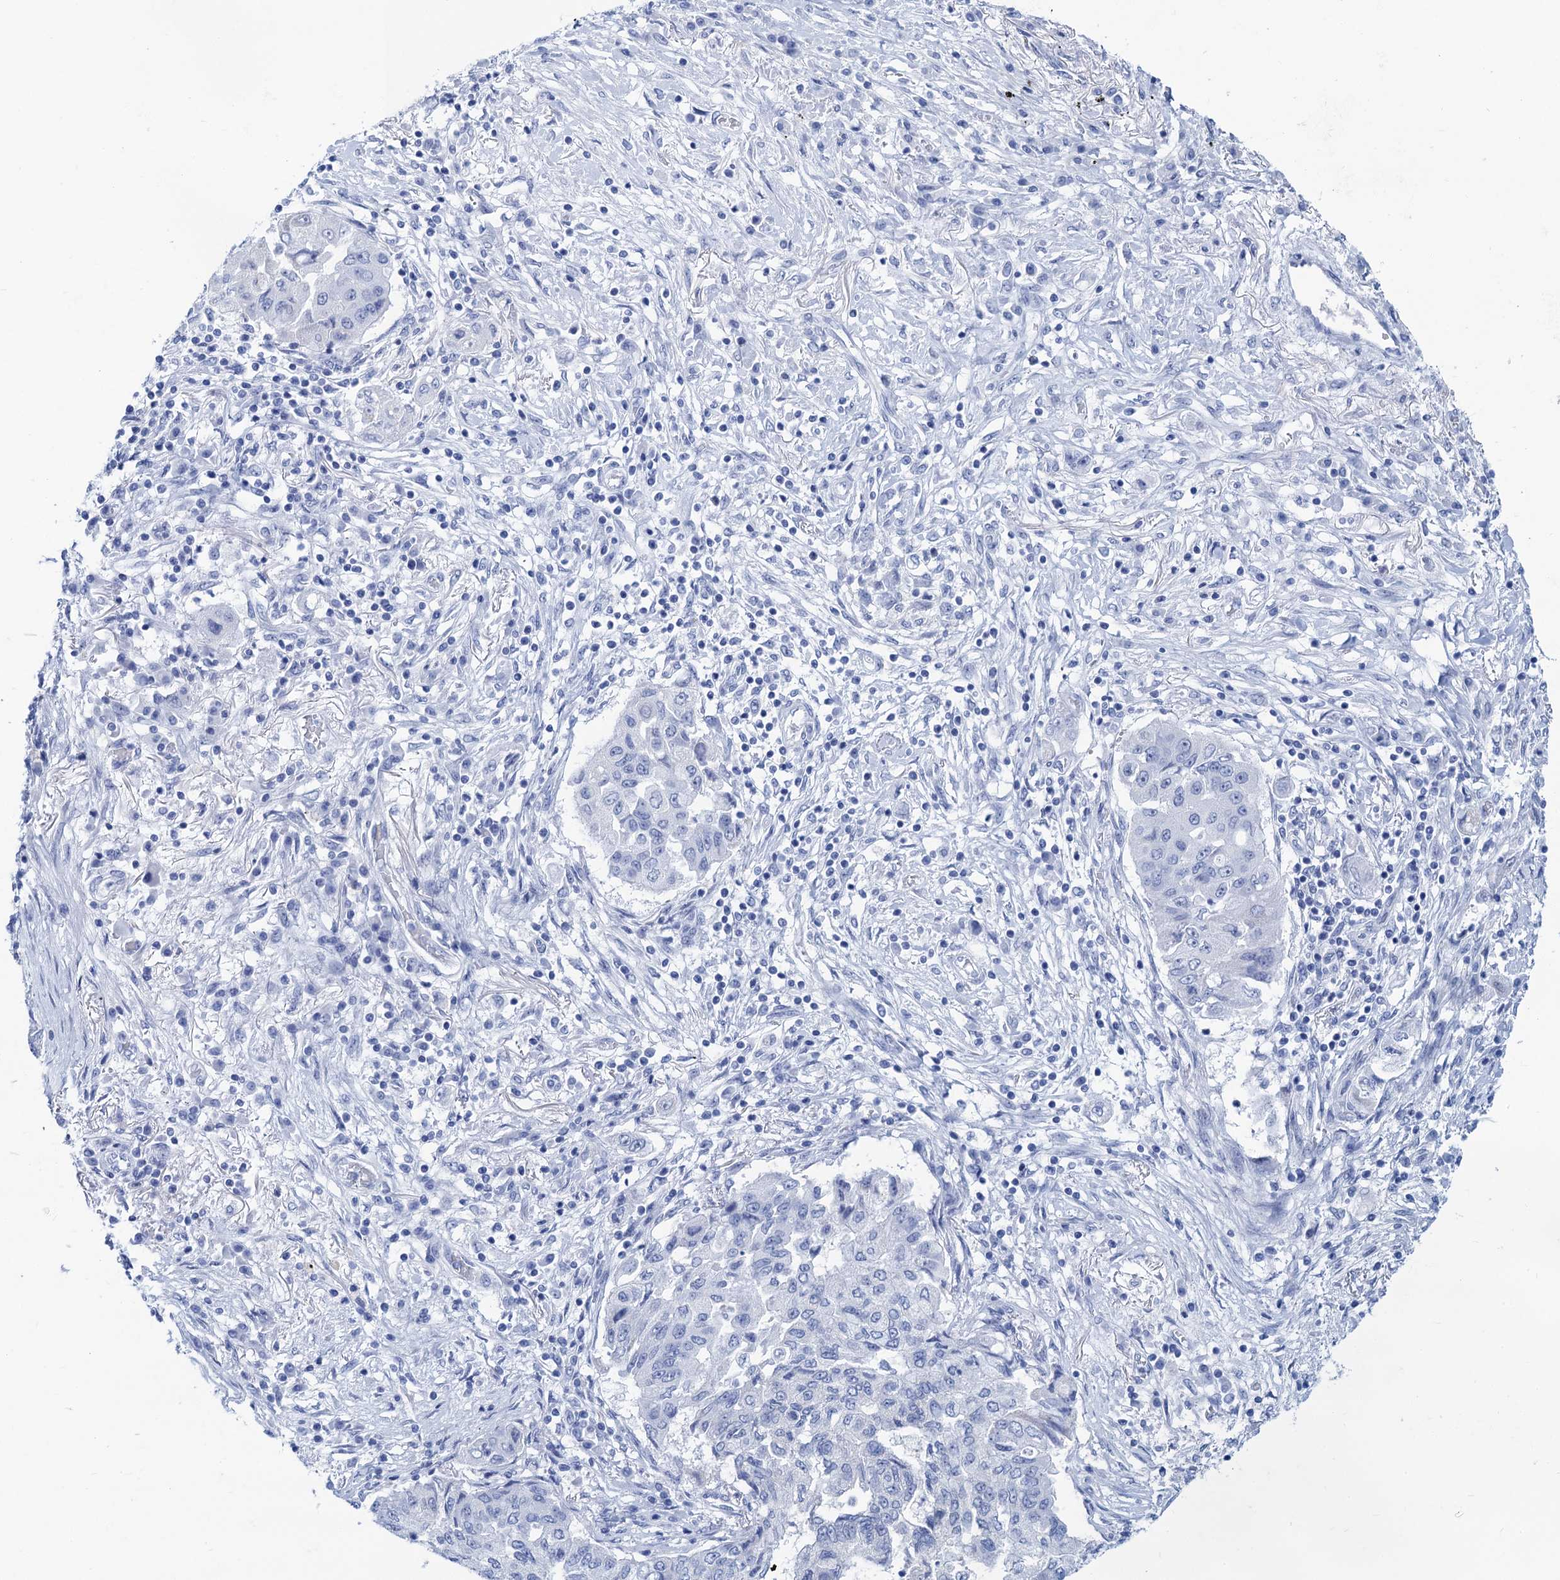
{"staining": {"intensity": "negative", "quantity": "none", "location": "none"}, "tissue": "lung cancer", "cell_type": "Tumor cells", "image_type": "cancer", "snomed": [{"axis": "morphology", "description": "Squamous cell carcinoma, NOS"}, {"axis": "topography", "description": "Lung"}], "caption": "Lung cancer stained for a protein using immunohistochemistry (IHC) demonstrates no expression tumor cells.", "gene": "CABYR", "patient": {"sex": "male", "age": 74}}